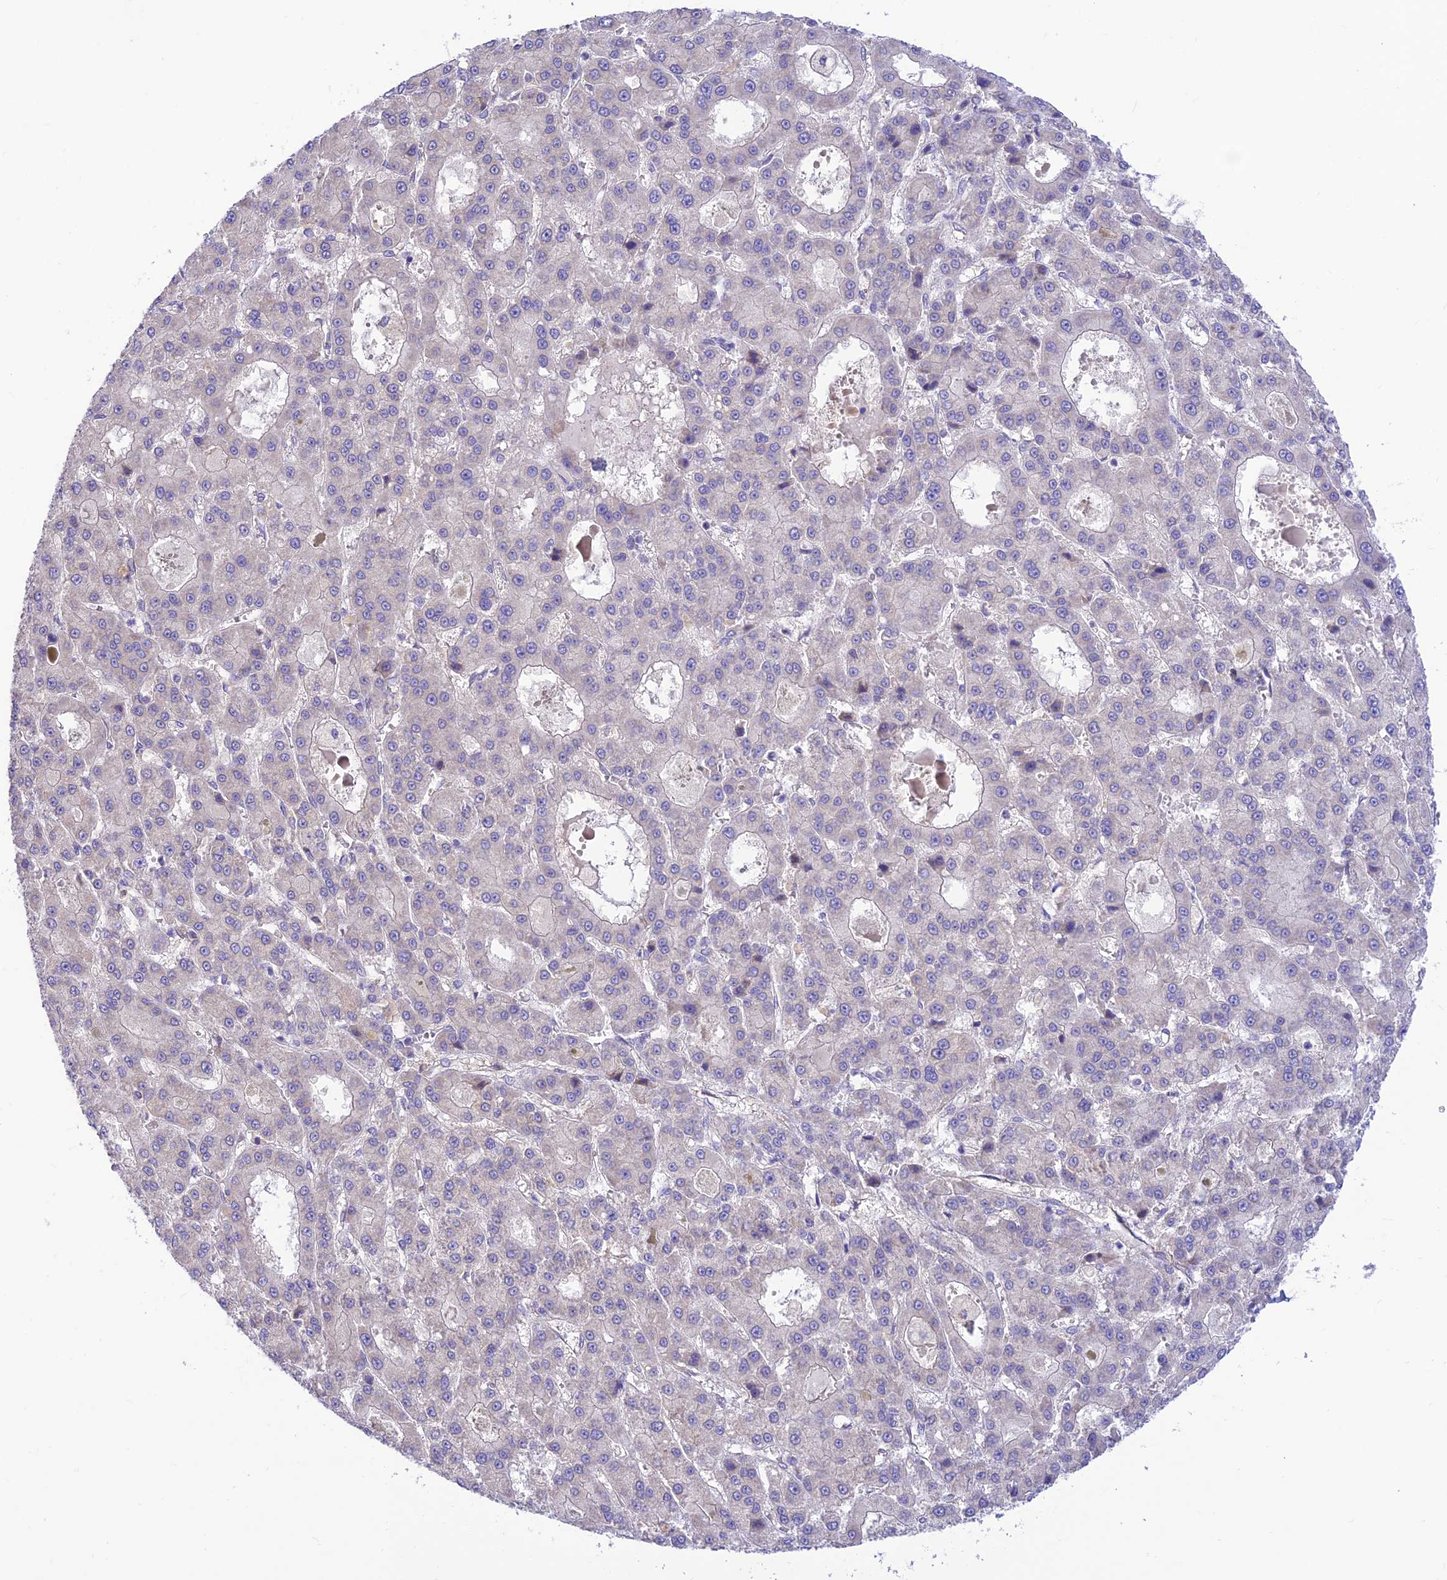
{"staining": {"intensity": "negative", "quantity": "none", "location": "none"}, "tissue": "liver cancer", "cell_type": "Tumor cells", "image_type": "cancer", "snomed": [{"axis": "morphology", "description": "Carcinoma, Hepatocellular, NOS"}, {"axis": "topography", "description": "Liver"}], "caption": "High power microscopy photomicrograph of an immunohistochemistry image of liver hepatocellular carcinoma, revealing no significant positivity in tumor cells. (DAB (3,3'-diaminobenzidine) immunohistochemistry with hematoxylin counter stain).", "gene": "FAM186B", "patient": {"sex": "male", "age": 70}}